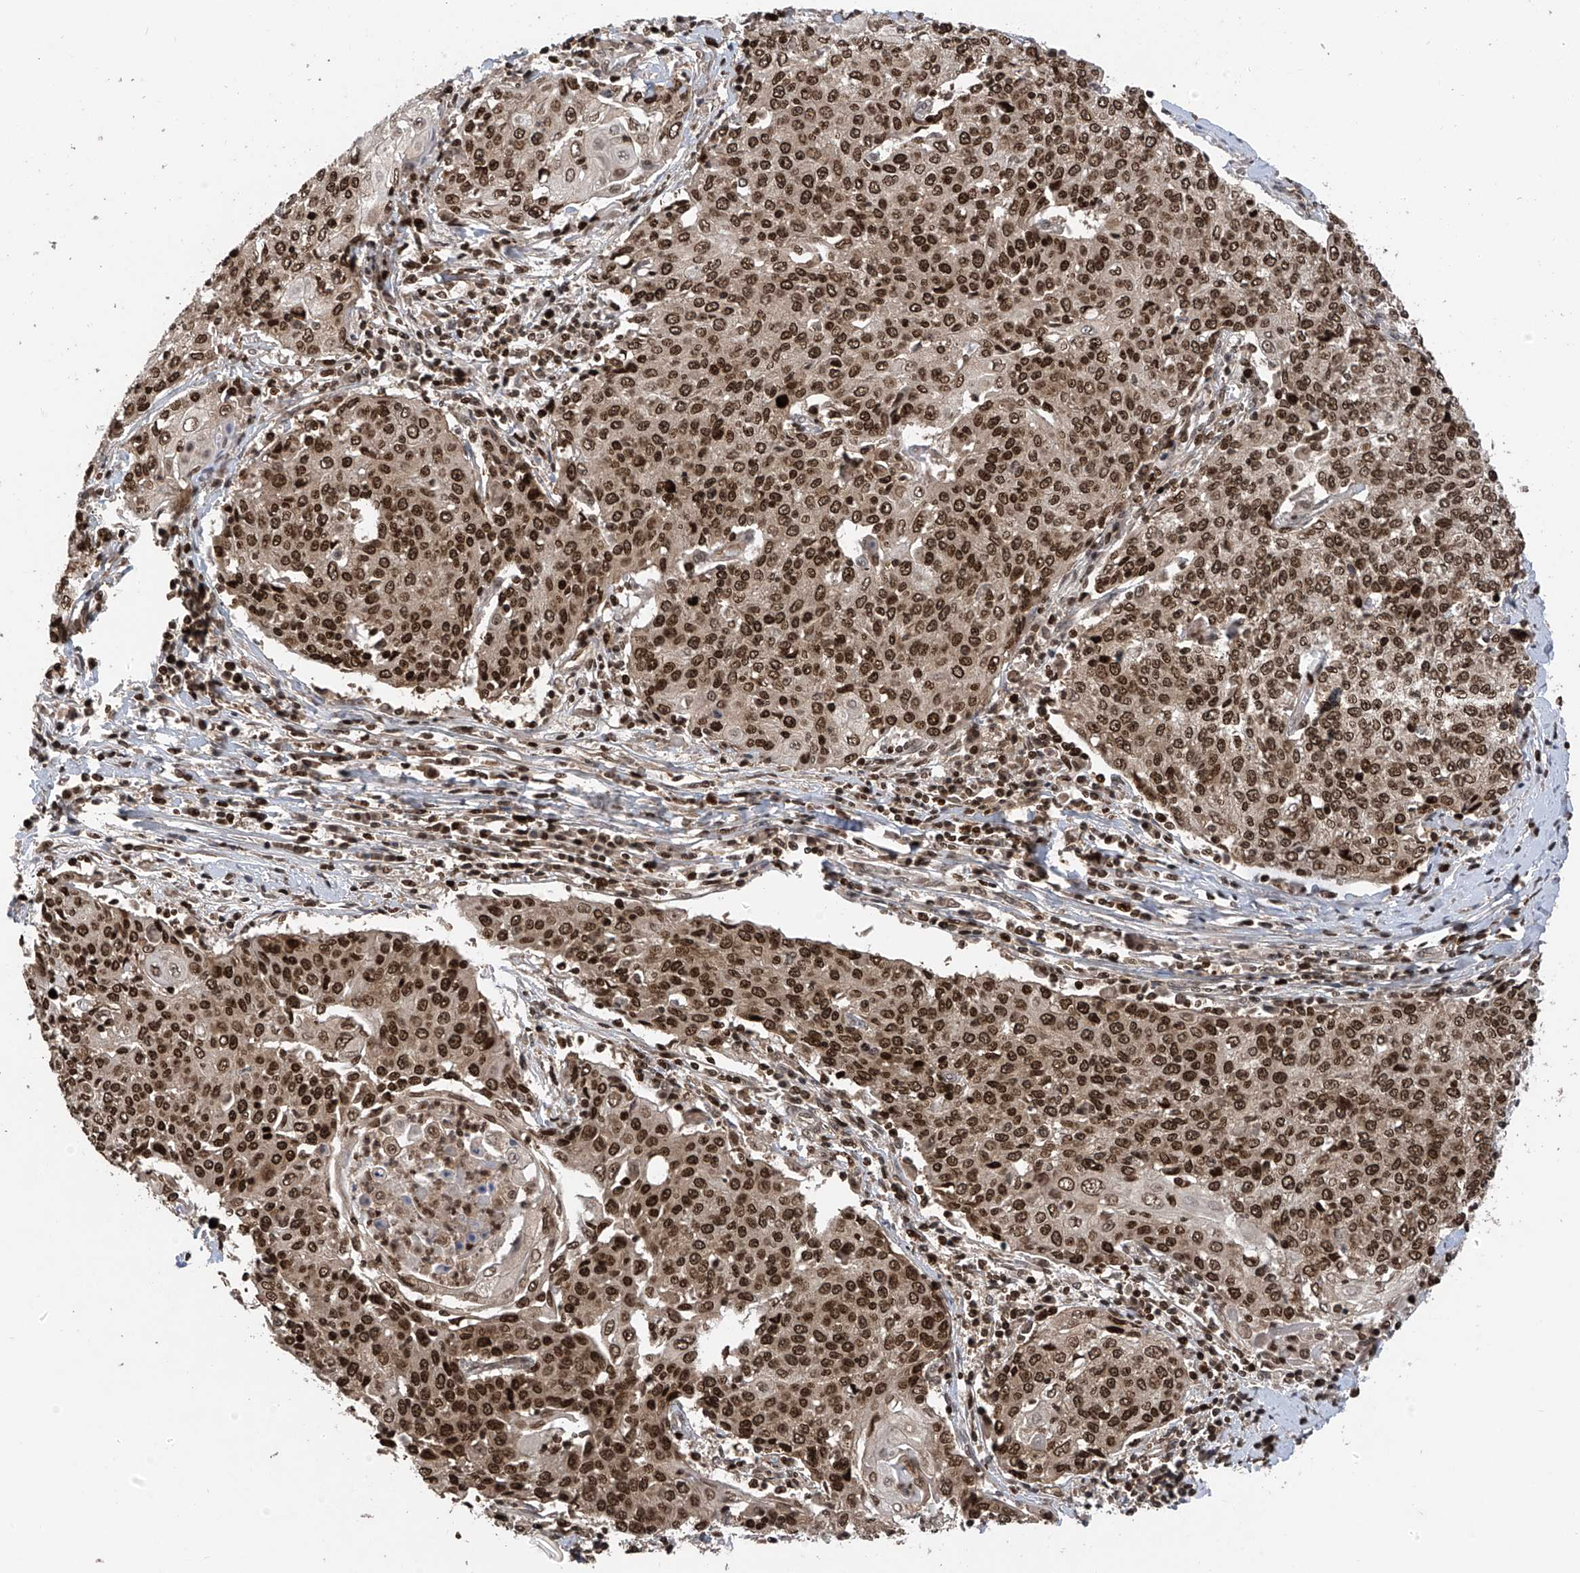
{"staining": {"intensity": "strong", "quantity": ">75%", "location": "nuclear"}, "tissue": "cervical cancer", "cell_type": "Tumor cells", "image_type": "cancer", "snomed": [{"axis": "morphology", "description": "Squamous cell carcinoma, NOS"}, {"axis": "topography", "description": "Cervix"}], "caption": "Immunohistochemical staining of human squamous cell carcinoma (cervical) exhibits high levels of strong nuclear protein staining in approximately >75% of tumor cells.", "gene": "DNAJC9", "patient": {"sex": "female", "age": 48}}